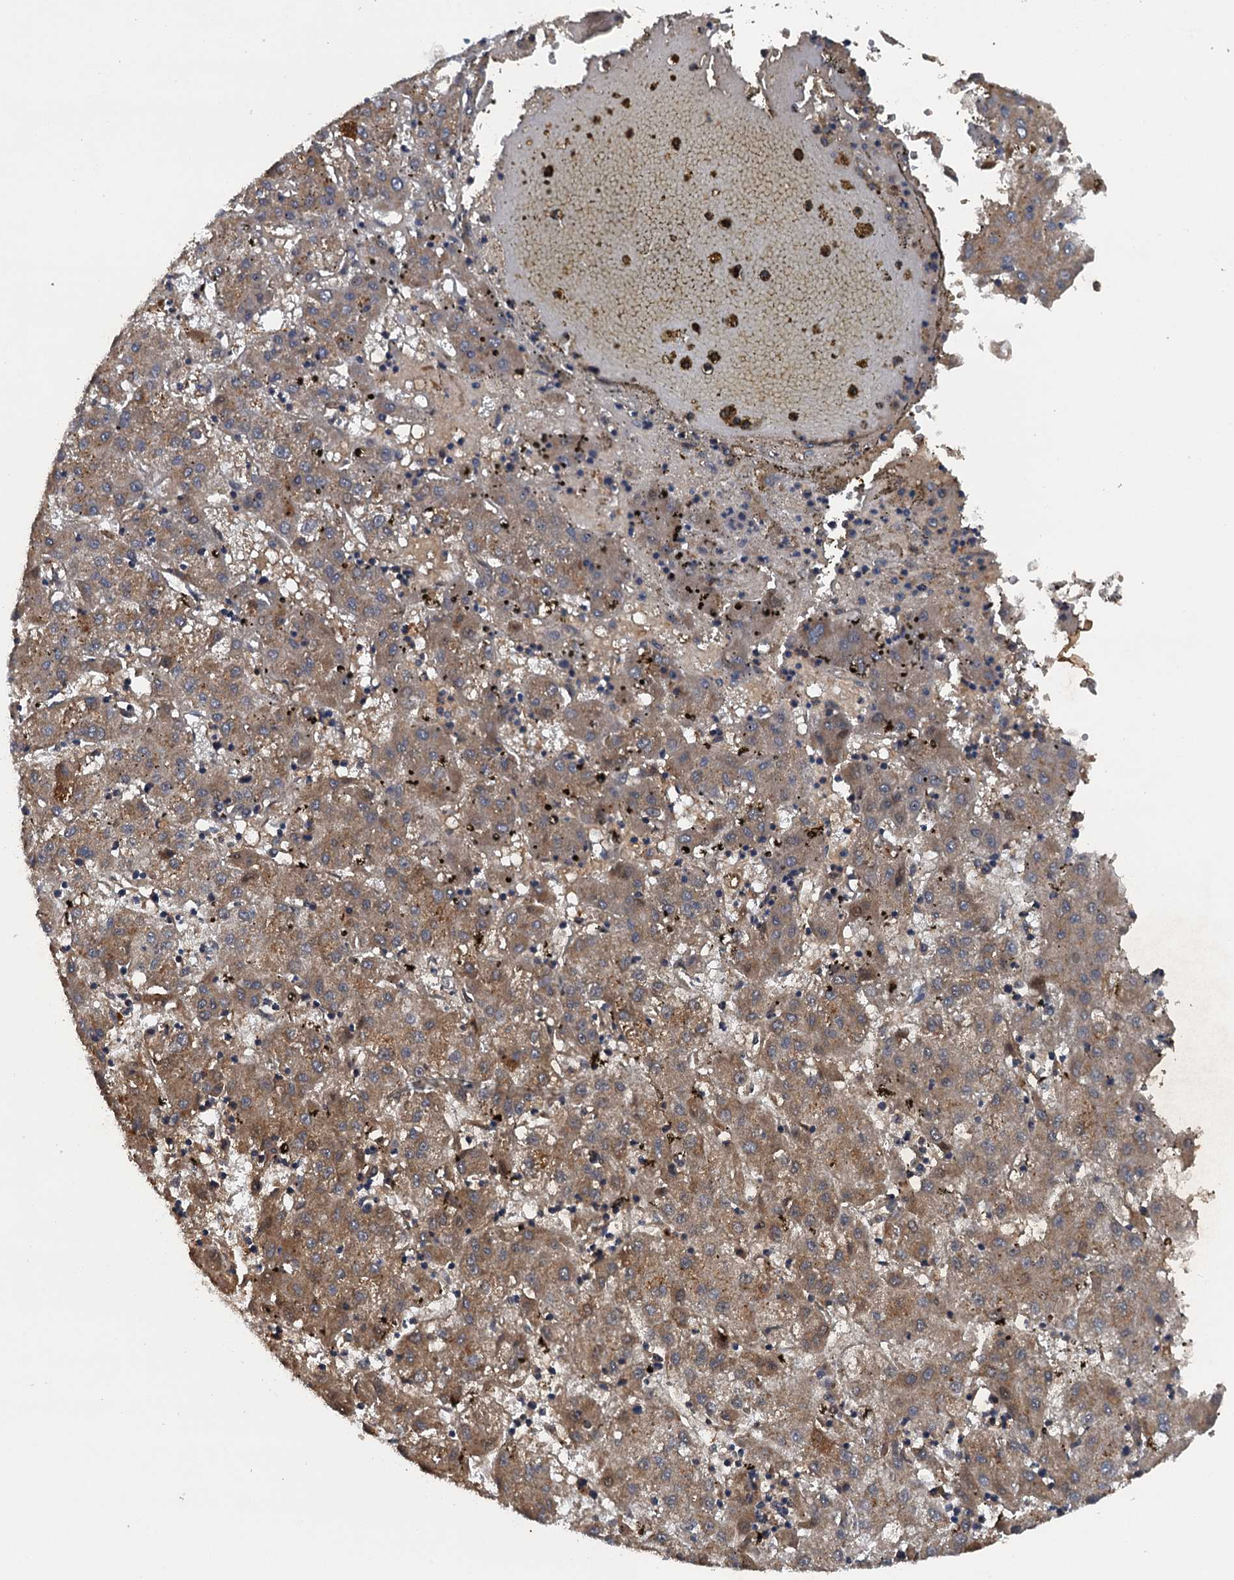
{"staining": {"intensity": "moderate", "quantity": ">75%", "location": "cytoplasmic/membranous"}, "tissue": "liver cancer", "cell_type": "Tumor cells", "image_type": "cancer", "snomed": [{"axis": "morphology", "description": "Carcinoma, Hepatocellular, NOS"}, {"axis": "topography", "description": "Liver"}], "caption": "Approximately >75% of tumor cells in hepatocellular carcinoma (liver) exhibit moderate cytoplasmic/membranous protein positivity as visualized by brown immunohistochemical staining.", "gene": "HAPLN3", "patient": {"sex": "male", "age": 72}}